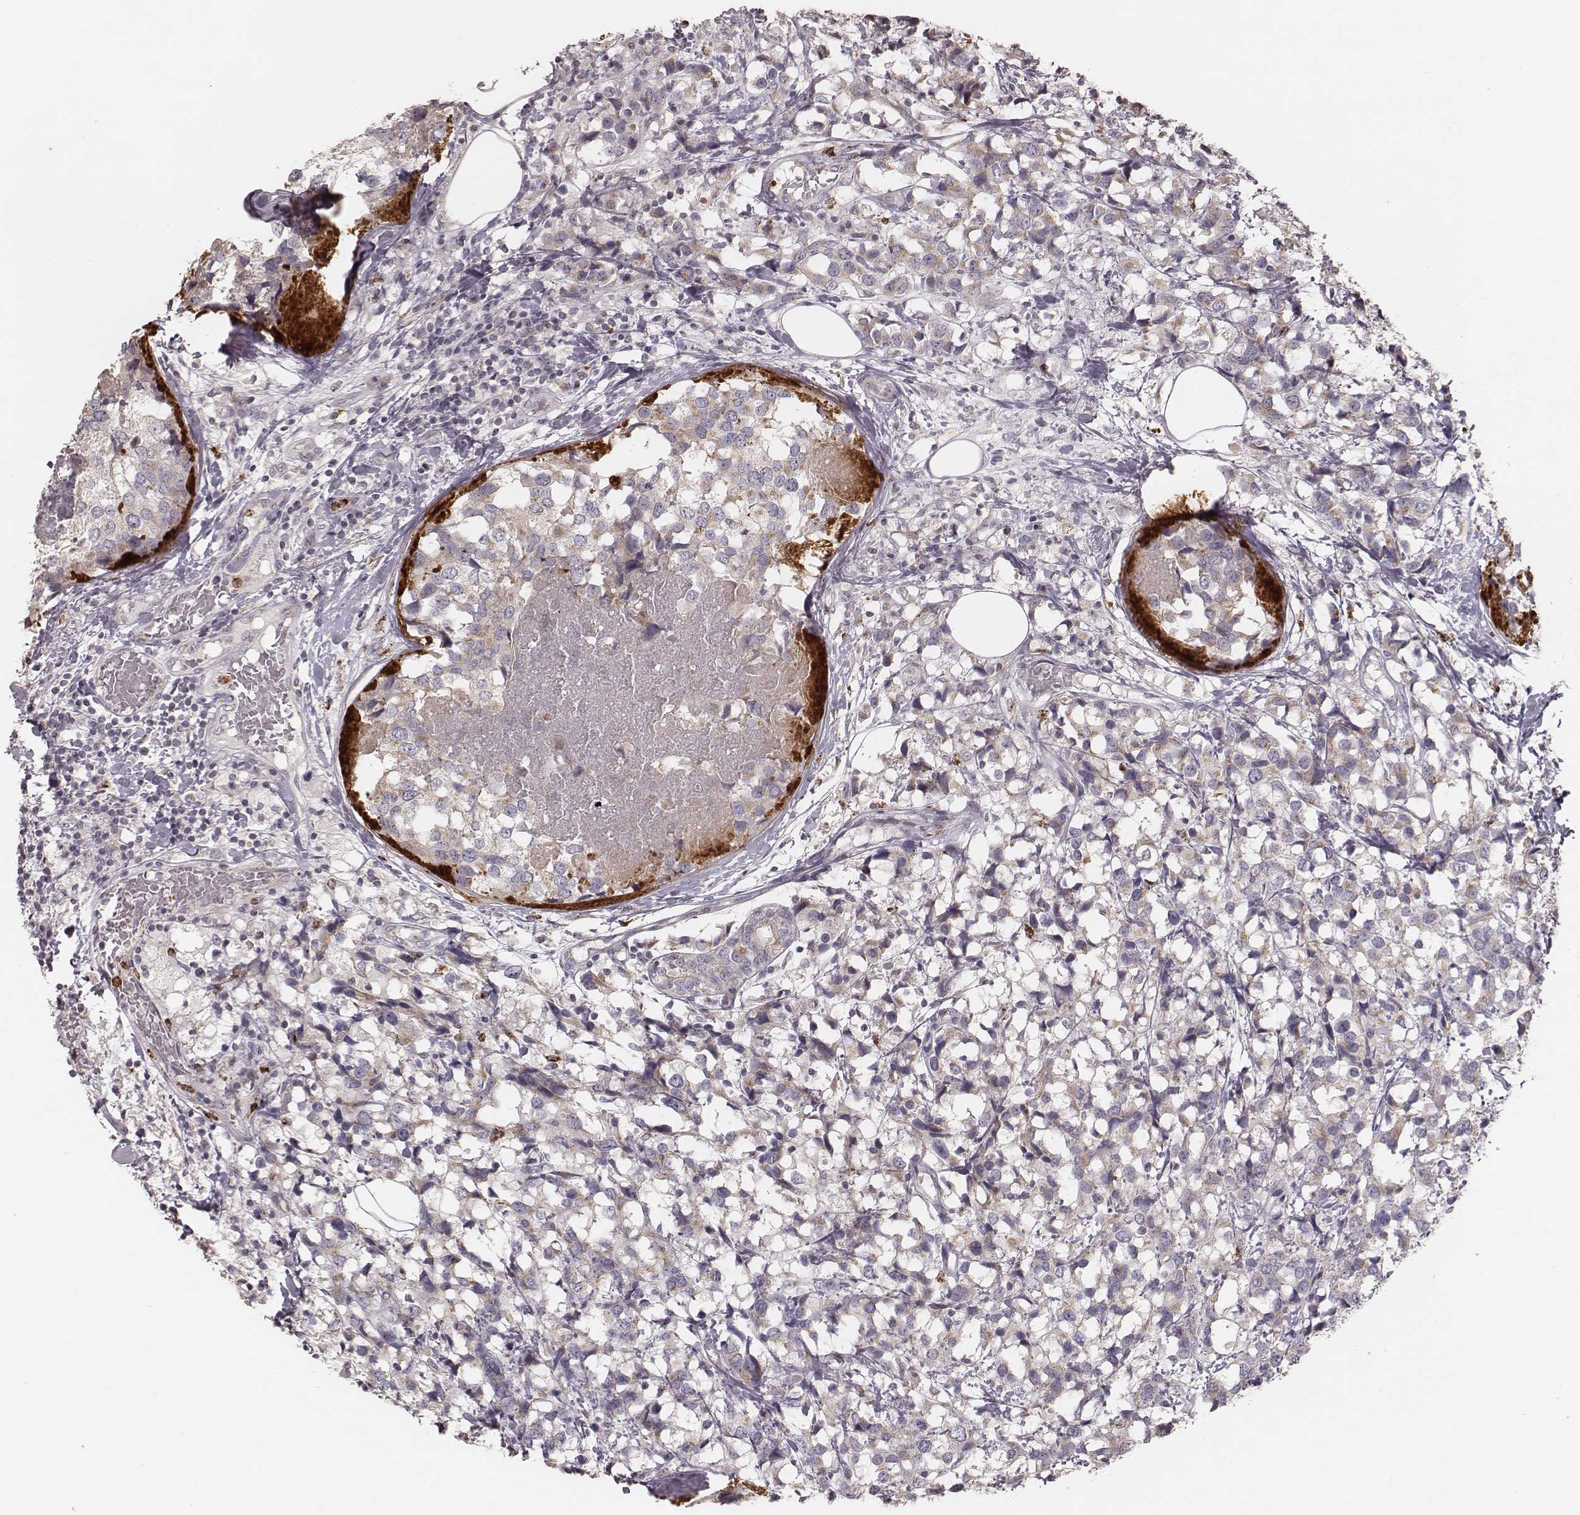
{"staining": {"intensity": "weak", "quantity": ">75%", "location": "cytoplasmic/membranous"}, "tissue": "breast cancer", "cell_type": "Tumor cells", "image_type": "cancer", "snomed": [{"axis": "morphology", "description": "Lobular carcinoma"}, {"axis": "topography", "description": "Breast"}], "caption": "DAB (3,3'-diaminobenzidine) immunohistochemical staining of human breast cancer (lobular carcinoma) reveals weak cytoplasmic/membranous protein expression in approximately >75% of tumor cells.", "gene": "ABCA7", "patient": {"sex": "female", "age": 59}}